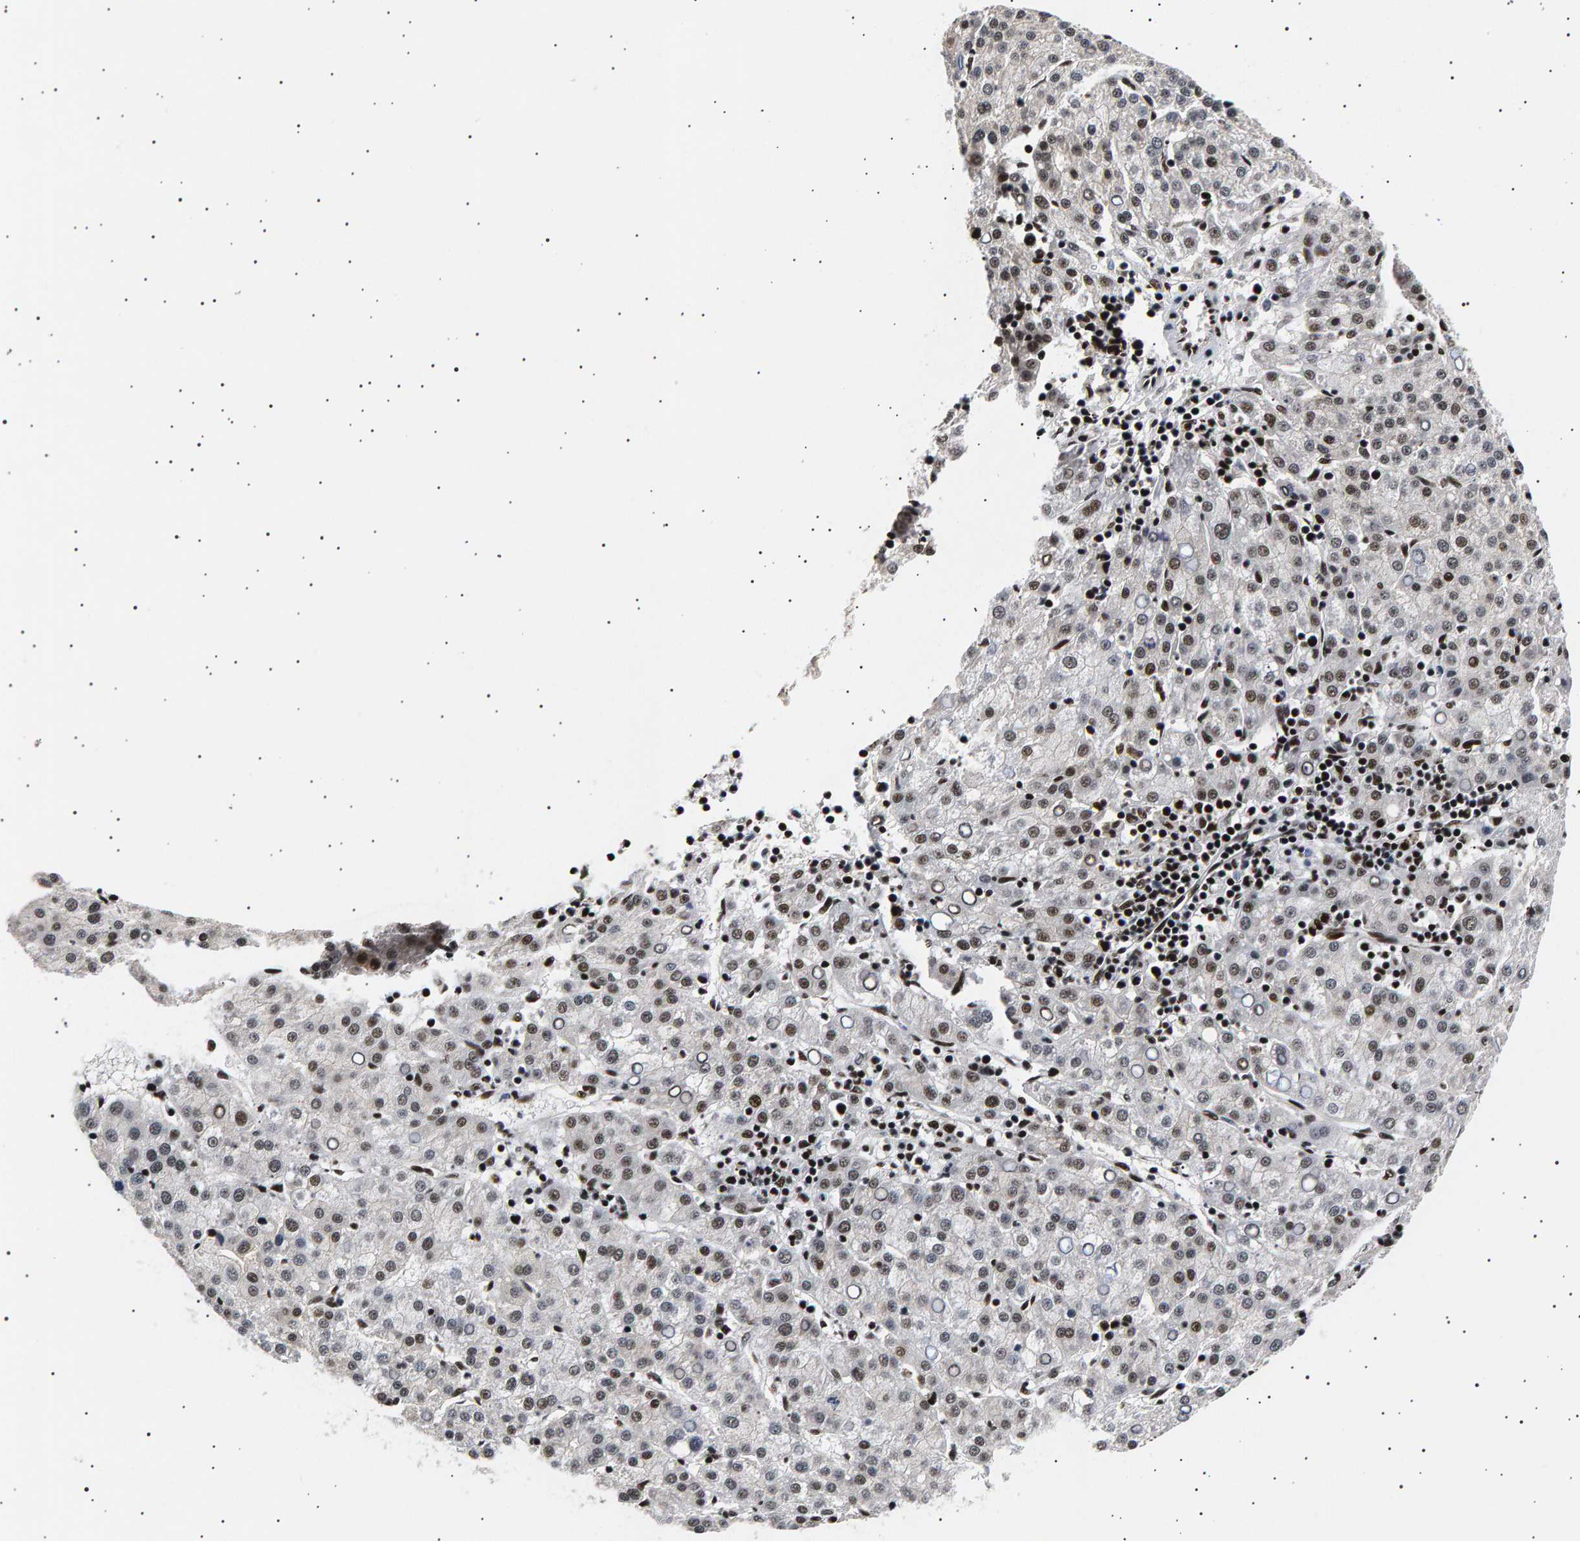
{"staining": {"intensity": "moderate", "quantity": "25%-75%", "location": "nuclear"}, "tissue": "liver cancer", "cell_type": "Tumor cells", "image_type": "cancer", "snomed": [{"axis": "morphology", "description": "Carcinoma, Hepatocellular, NOS"}, {"axis": "topography", "description": "Liver"}], "caption": "A brown stain highlights moderate nuclear staining of a protein in human liver cancer tumor cells.", "gene": "ANKRD40", "patient": {"sex": "female", "age": 58}}